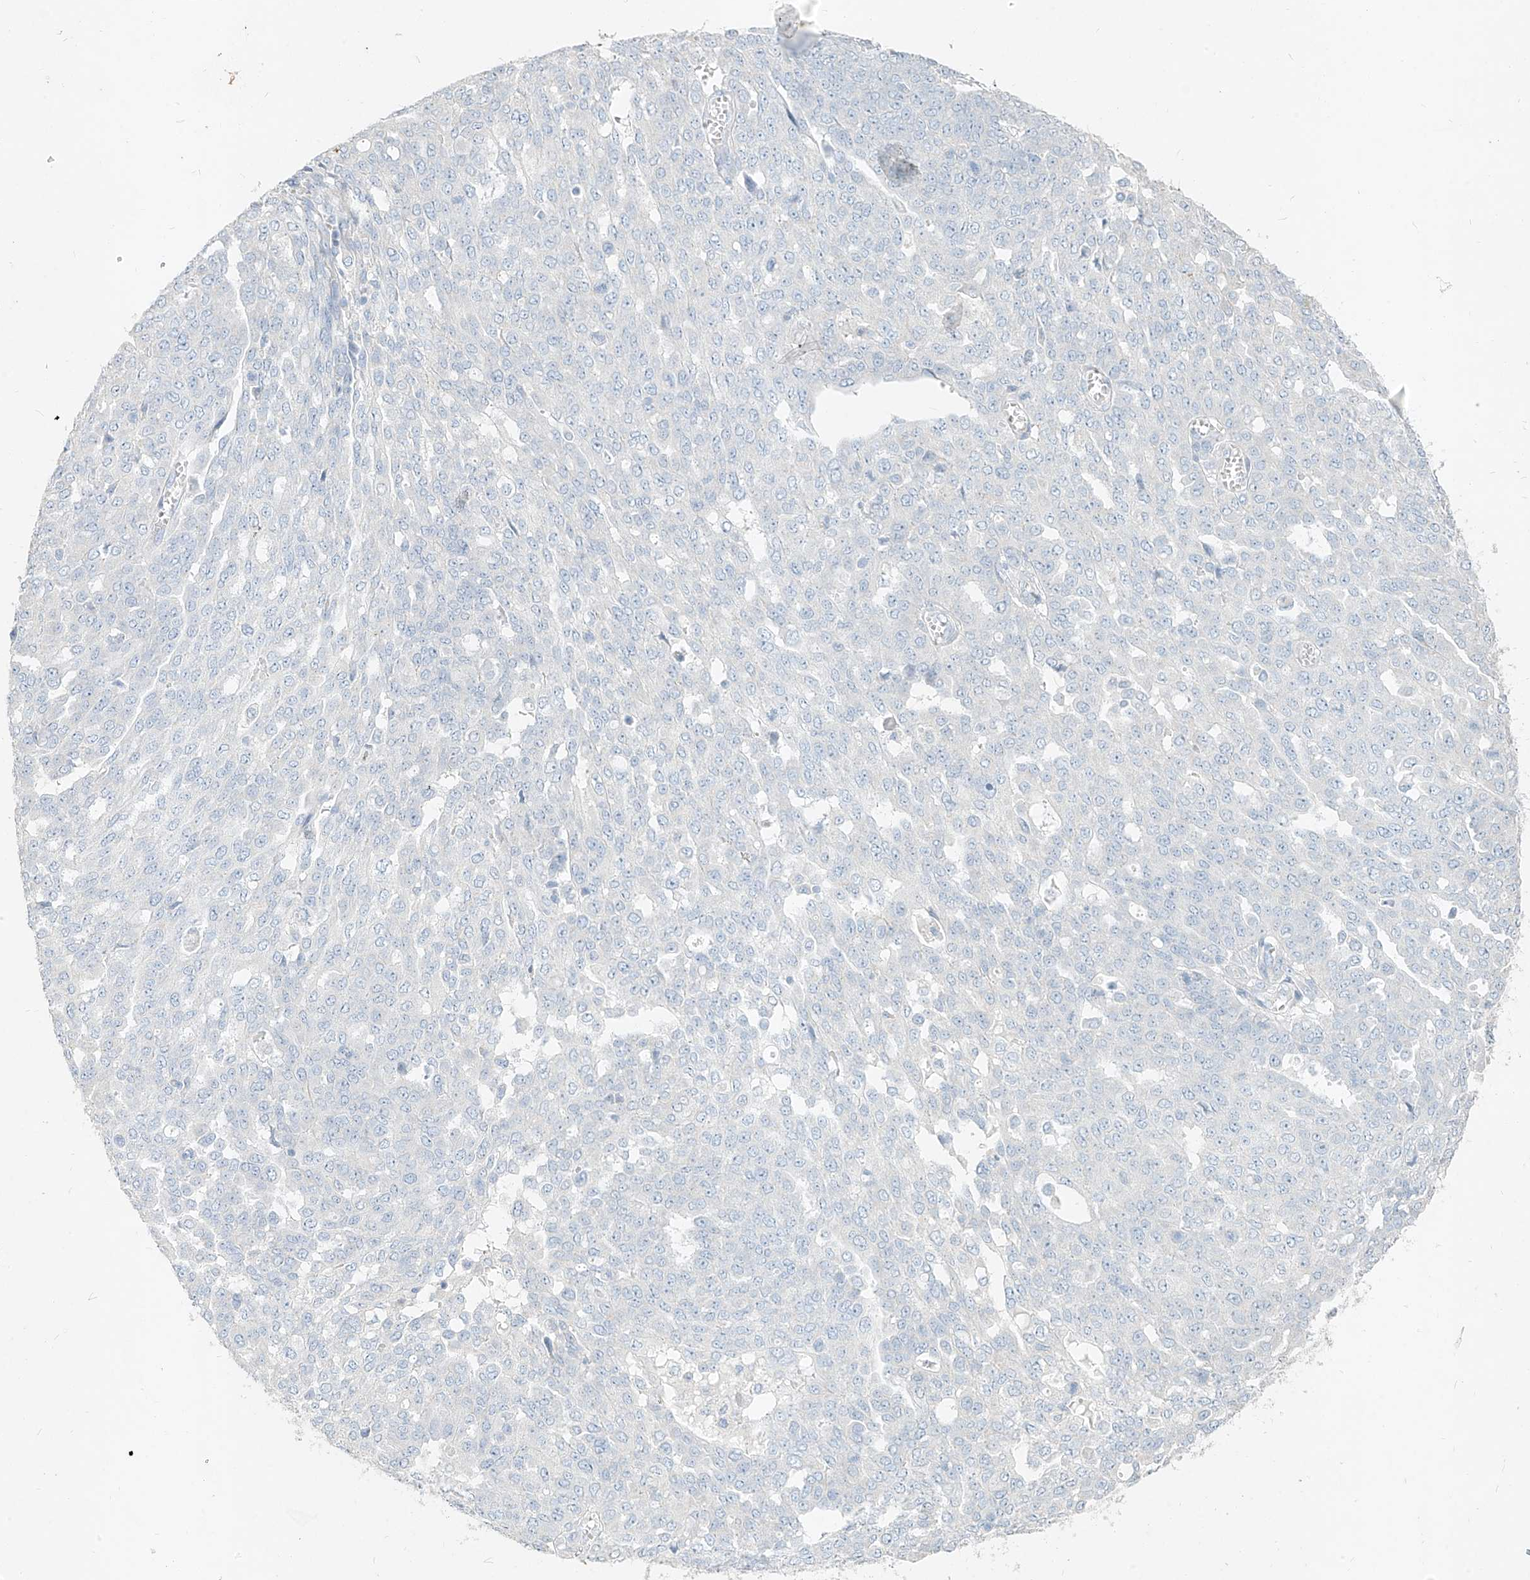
{"staining": {"intensity": "negative", "quantity": "none", "location": "none"}, "tissue": "ovarian cancer", "cell_type": "Tumor cells", "image_type": "cancer", "snomed": [{"axis": "morphology", "description": "Cystadenocarcinoma, serous, NOS"}, {"axis": "topography", "description": "Soft tissue"}, {"axis": "topography", "description": "Ovary"}], "caption": "Tumor cells are negative for protein expression in human ovarian serous cystadenocarcinoma.", "gene": "ZZEF1", "patient": {"sex": "female", "age": 57}}